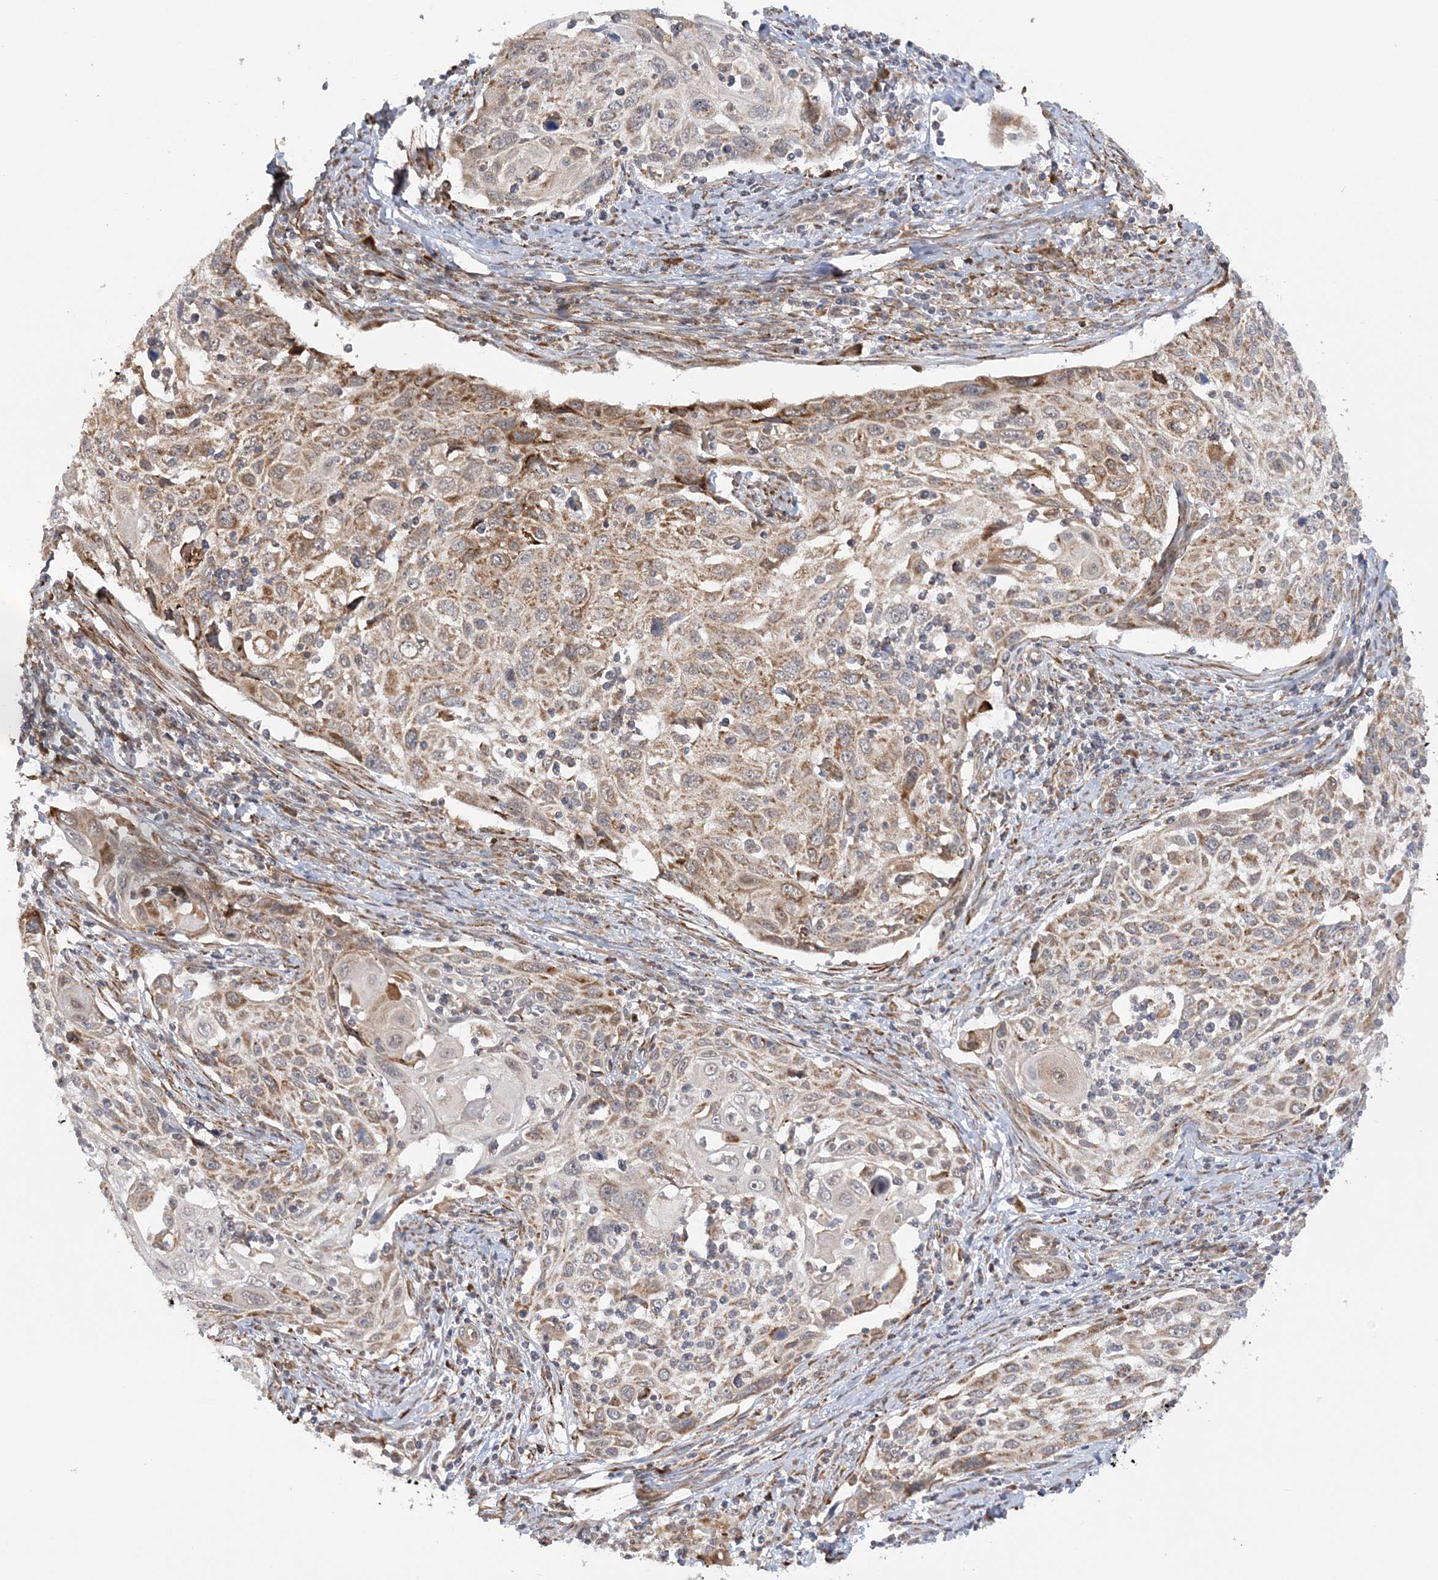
{"staining": {"intensity": "moderate", "quantity": "25%-75%", "location": "cytoplasmic/membranous"}, "tissue": "cervical cancer", "cell_type": "Tumor cells", "image_type": "cancer", "snomed": [{"axis": "morphology", "description": "Squamous cell carcinoma, NOS"}, {"axis": "topography", "description": "Cervix"}], "caption": "The photomicrograph displays staining of cervical cancer, revealing moderate cytoplasmic/membranous protein positivity (brown color) within tumor cells.", "gene": "MRPL47", "patient": {"sex": "female", "age": 70}}